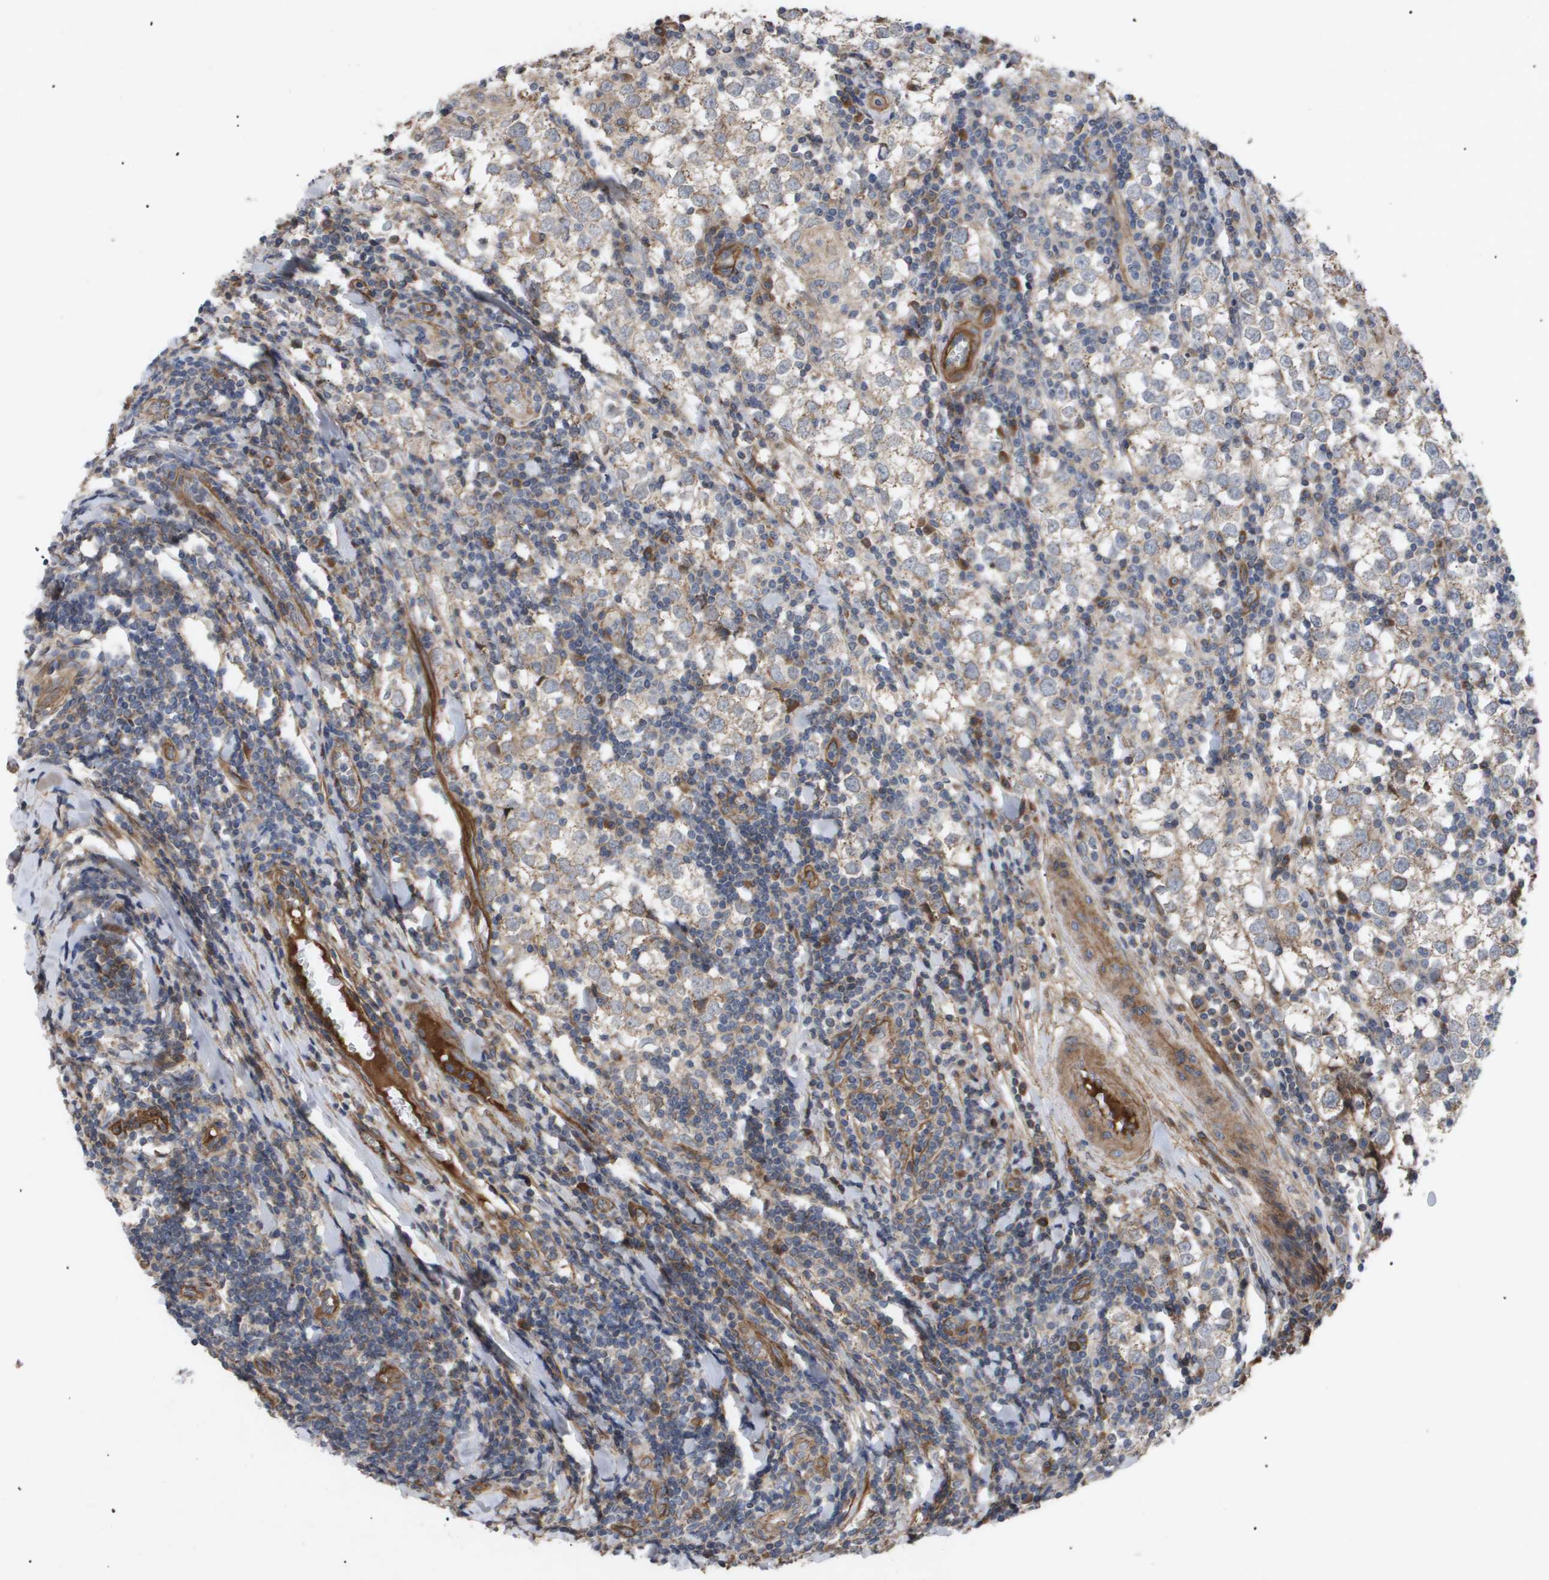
{"staining": {"intensity": "weak", "quantity": ">75%", "location": "cytoplasmic/membranous"}, "tissue": "testis cancer", "cell_type": "Tumor cells", "image_type": "cancer", "snomed": [{"axis": "morphology", "description": "Seminoma, NOS"}, {"axis": "morphology", "description": "Carcinoma, Embryonal, NOS"}, {"axis": "topography", "description": "Testis"}], "caption": "Brown immunohistochemical staining in testis cancer shows weak cytoplasmic/membranous positivity in about >75% of tumor cells. Nuclei are stained in blue.", "gene": "TNS1", "patient": {"sex": "male", "age": 36}}